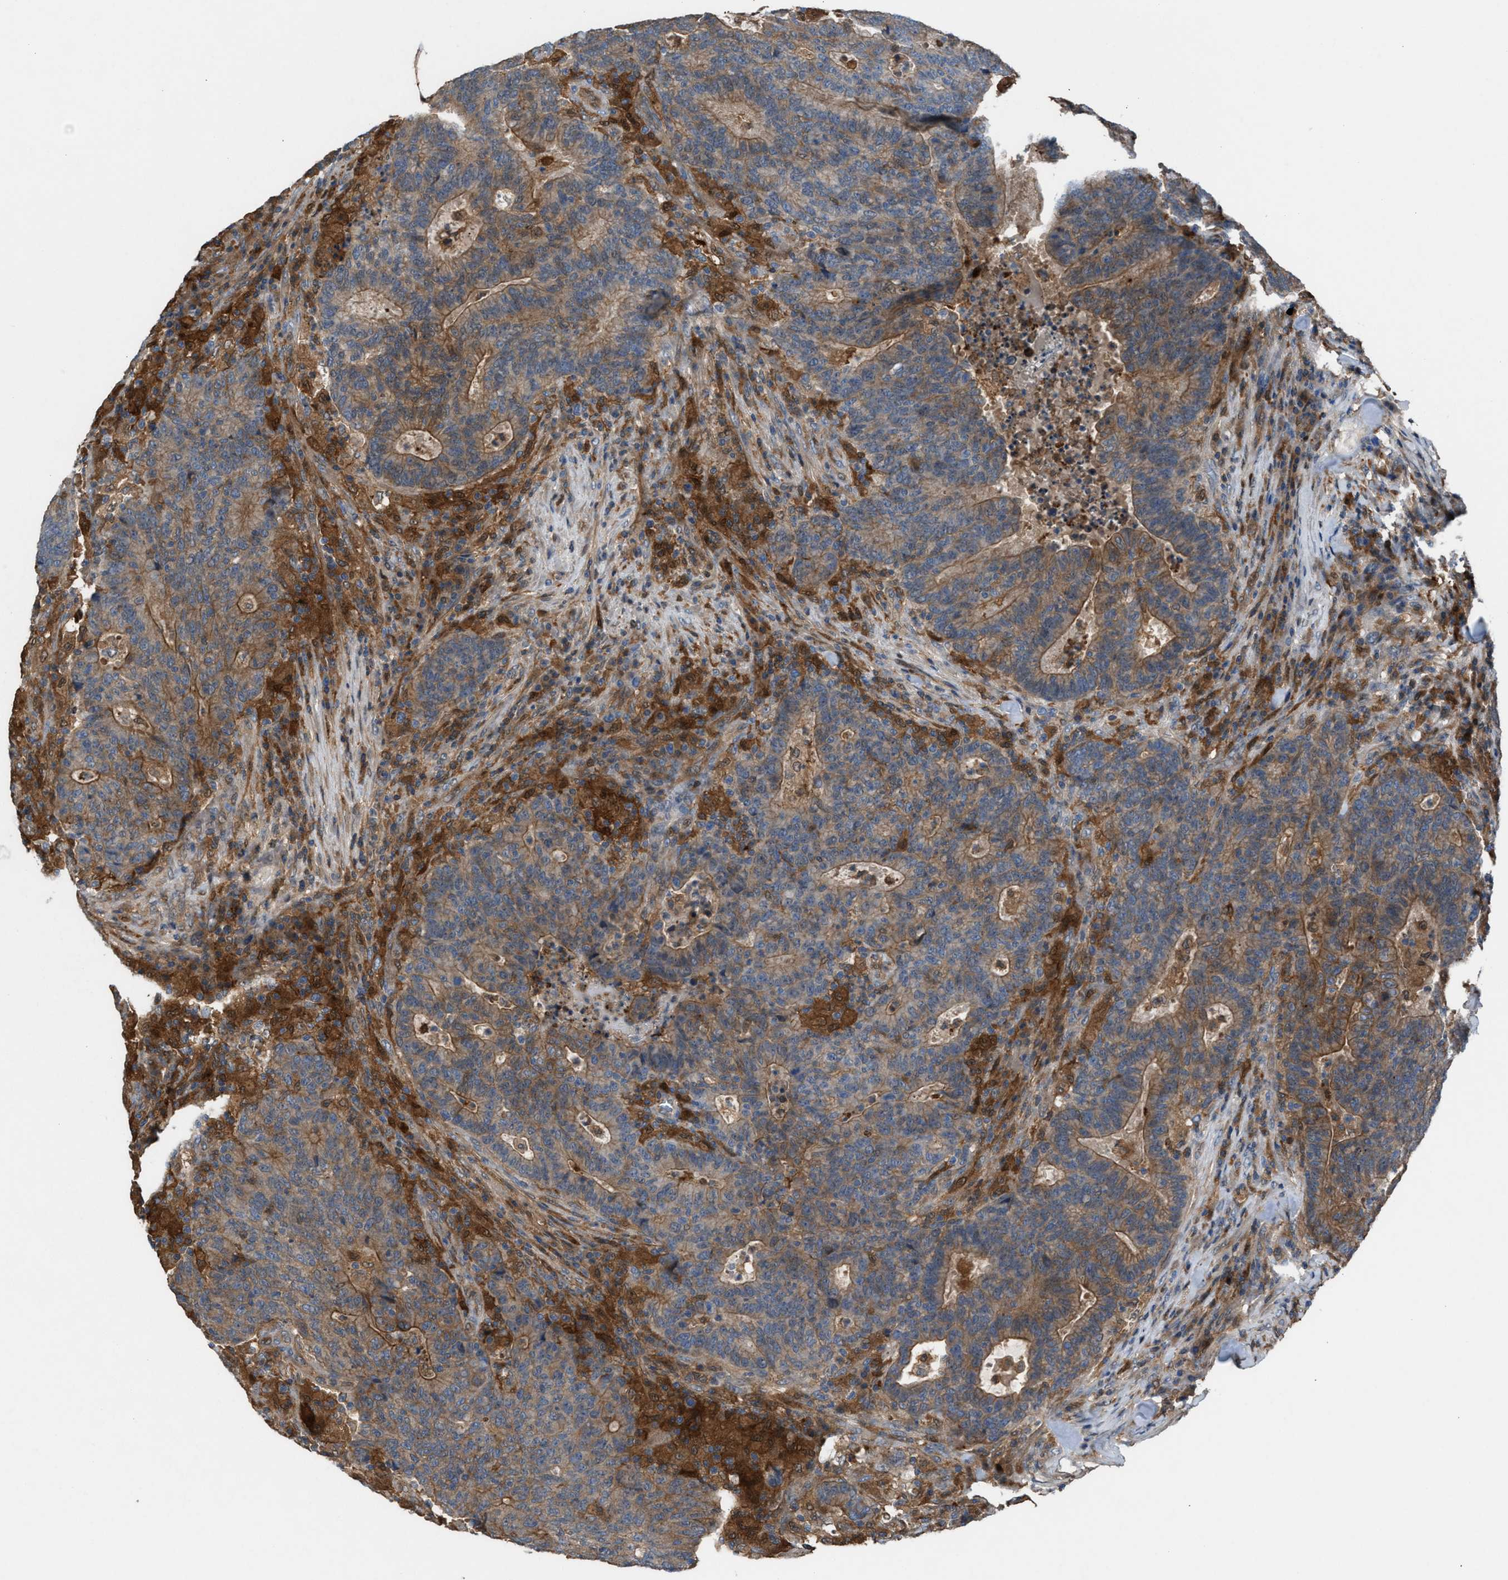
{"staining": {"intensity": "moderate", "quantity": ">75%", "location": "cytoplasmic/membranous"}, "tissue": "colorectal cancer", "cell_type": "Tumor cells", "image_type": "cancer", "snomed": [{"axis": "morphology", "description": "Adenocarcinoma, NOS"}, {"axis": "topography", "description": "Colon"}], "caption": "The histopathology image reveals immunohistochemical staining of colorectal adenocarcinoma. There is moderate cytoplasmic/membranous expression is appreciated in approximately >75% of tumor cells. Nuclei are stained in blue.", "gene": "TPK1", "patient": {"sex": "female", "age": 75}}